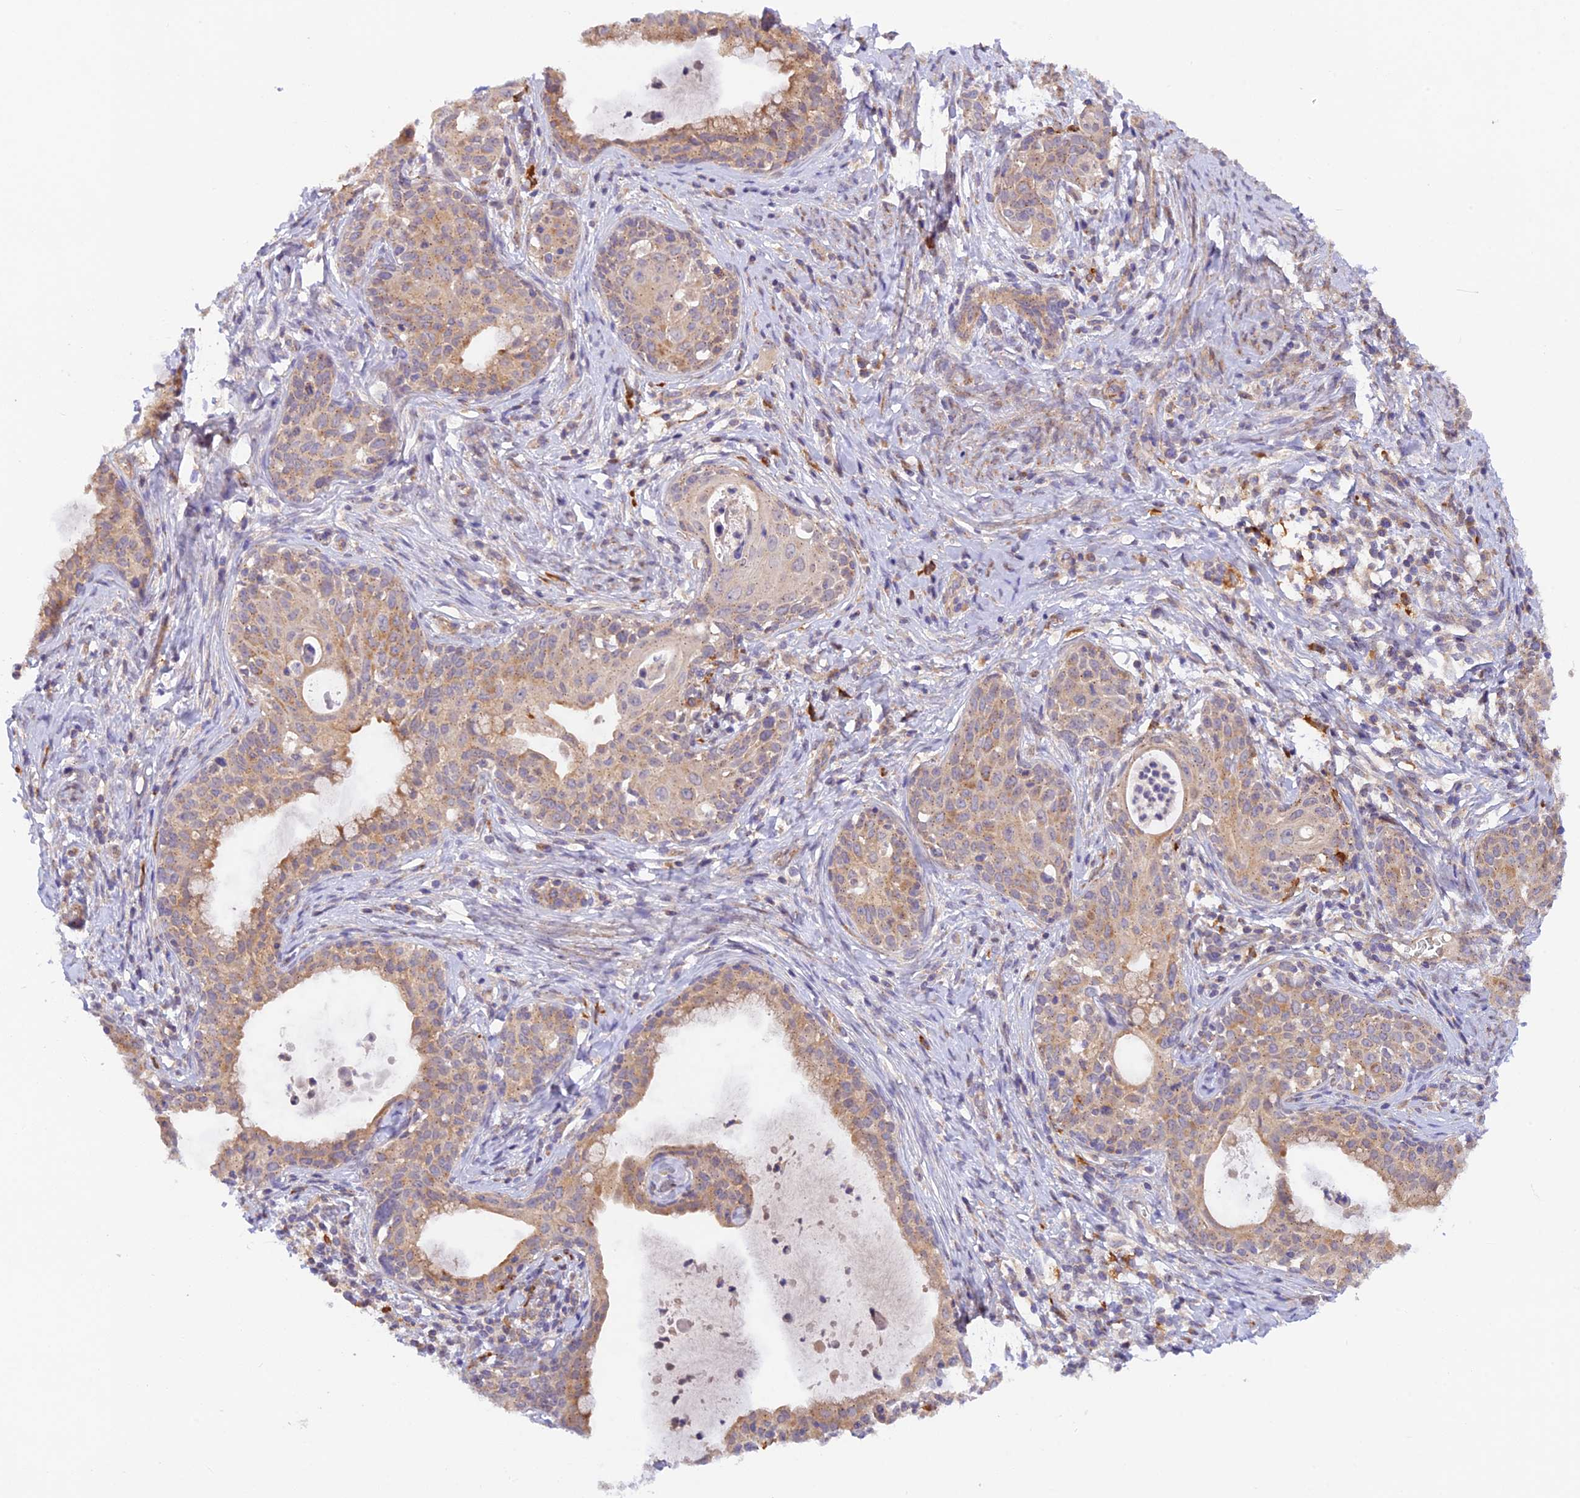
{"staining": {"intensity": "moderate", "quantity": "25%-75%", "location": "cytoplasmic/membranous"}, "tissue": "cervical cancer", "cell_type": "Tumor cells", "image_type": "cancer", "snomed": [{"axis": "morphology", "description": "Squamous cell carcinoma, NOS"}, {"axis": "topography", "description": "Cervix"}], "caption": "A high-resolution micrograph shows immunohistochemistry (IHC) staining of cervical cancer (squamous cell carcinoma), which demonstrates moderate cytoplasmic/membranous staining in about 25%-75% of tumor cells.", "gene": "WDFY4", "patient": {"sex": "female", "age": 52}}